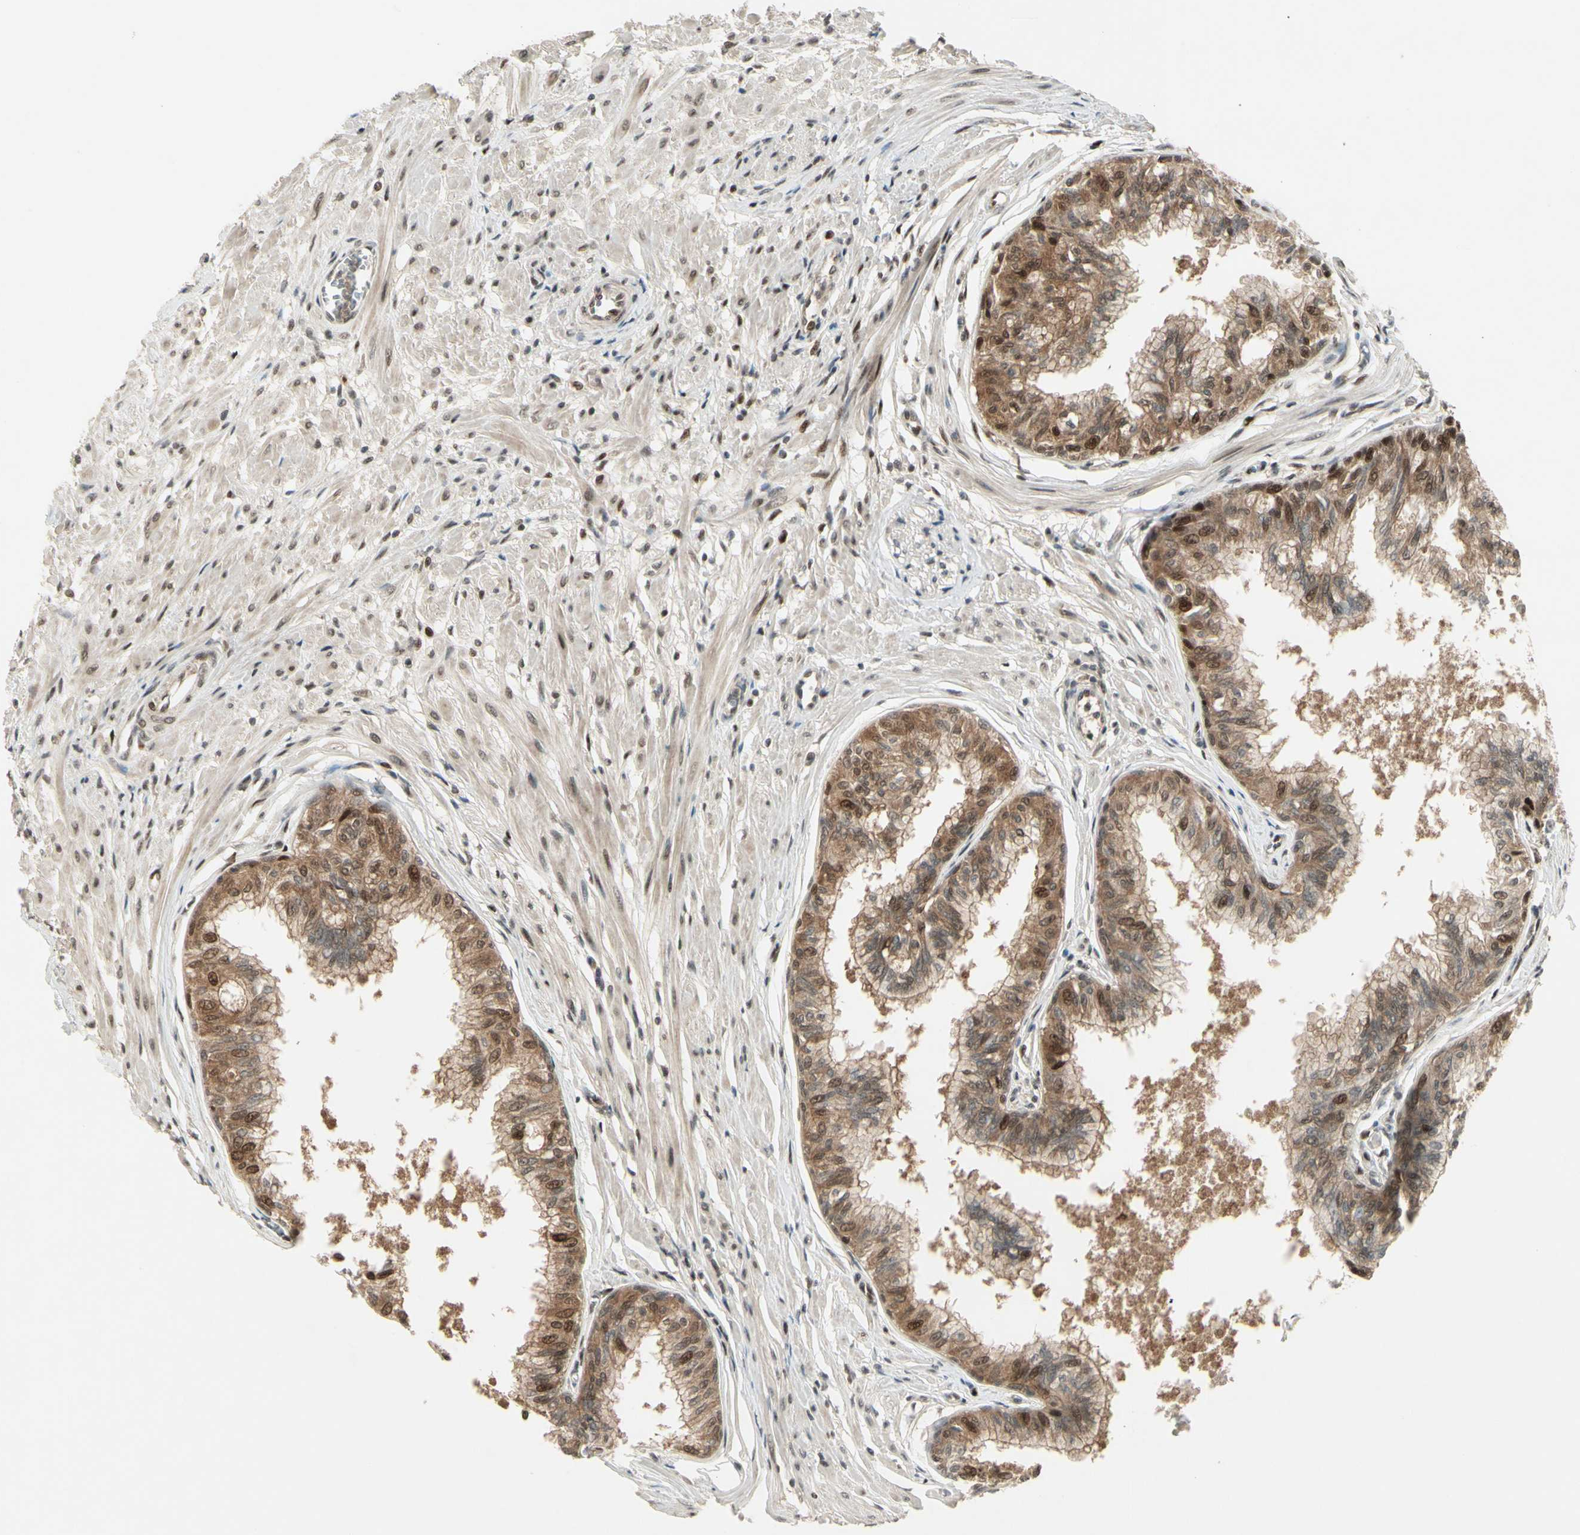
{"staining": {"intensity": "moderate", "quantity": "25%-75%", "location": "cytoplasmic/membranous,nuclear"}, "tissue": "prostate", "cell_type": "Glandular cells", "image_type": "normal", "snomed": [{"axis": "morphology", "description": "Normal tissue, NOS"}, {"axis": "topography", "description": "Prostate"}, {"axis": "topography", "description": "Seminal veicle"}], "caption": "Moderate cytoplasmic/membranous,nuclear positivity for a protein is identified in about 25%-75% of glandular cells of benign prostate using IHC.", "gene": "CDK11A", "patient": {"sex": "male", "age": 60}}